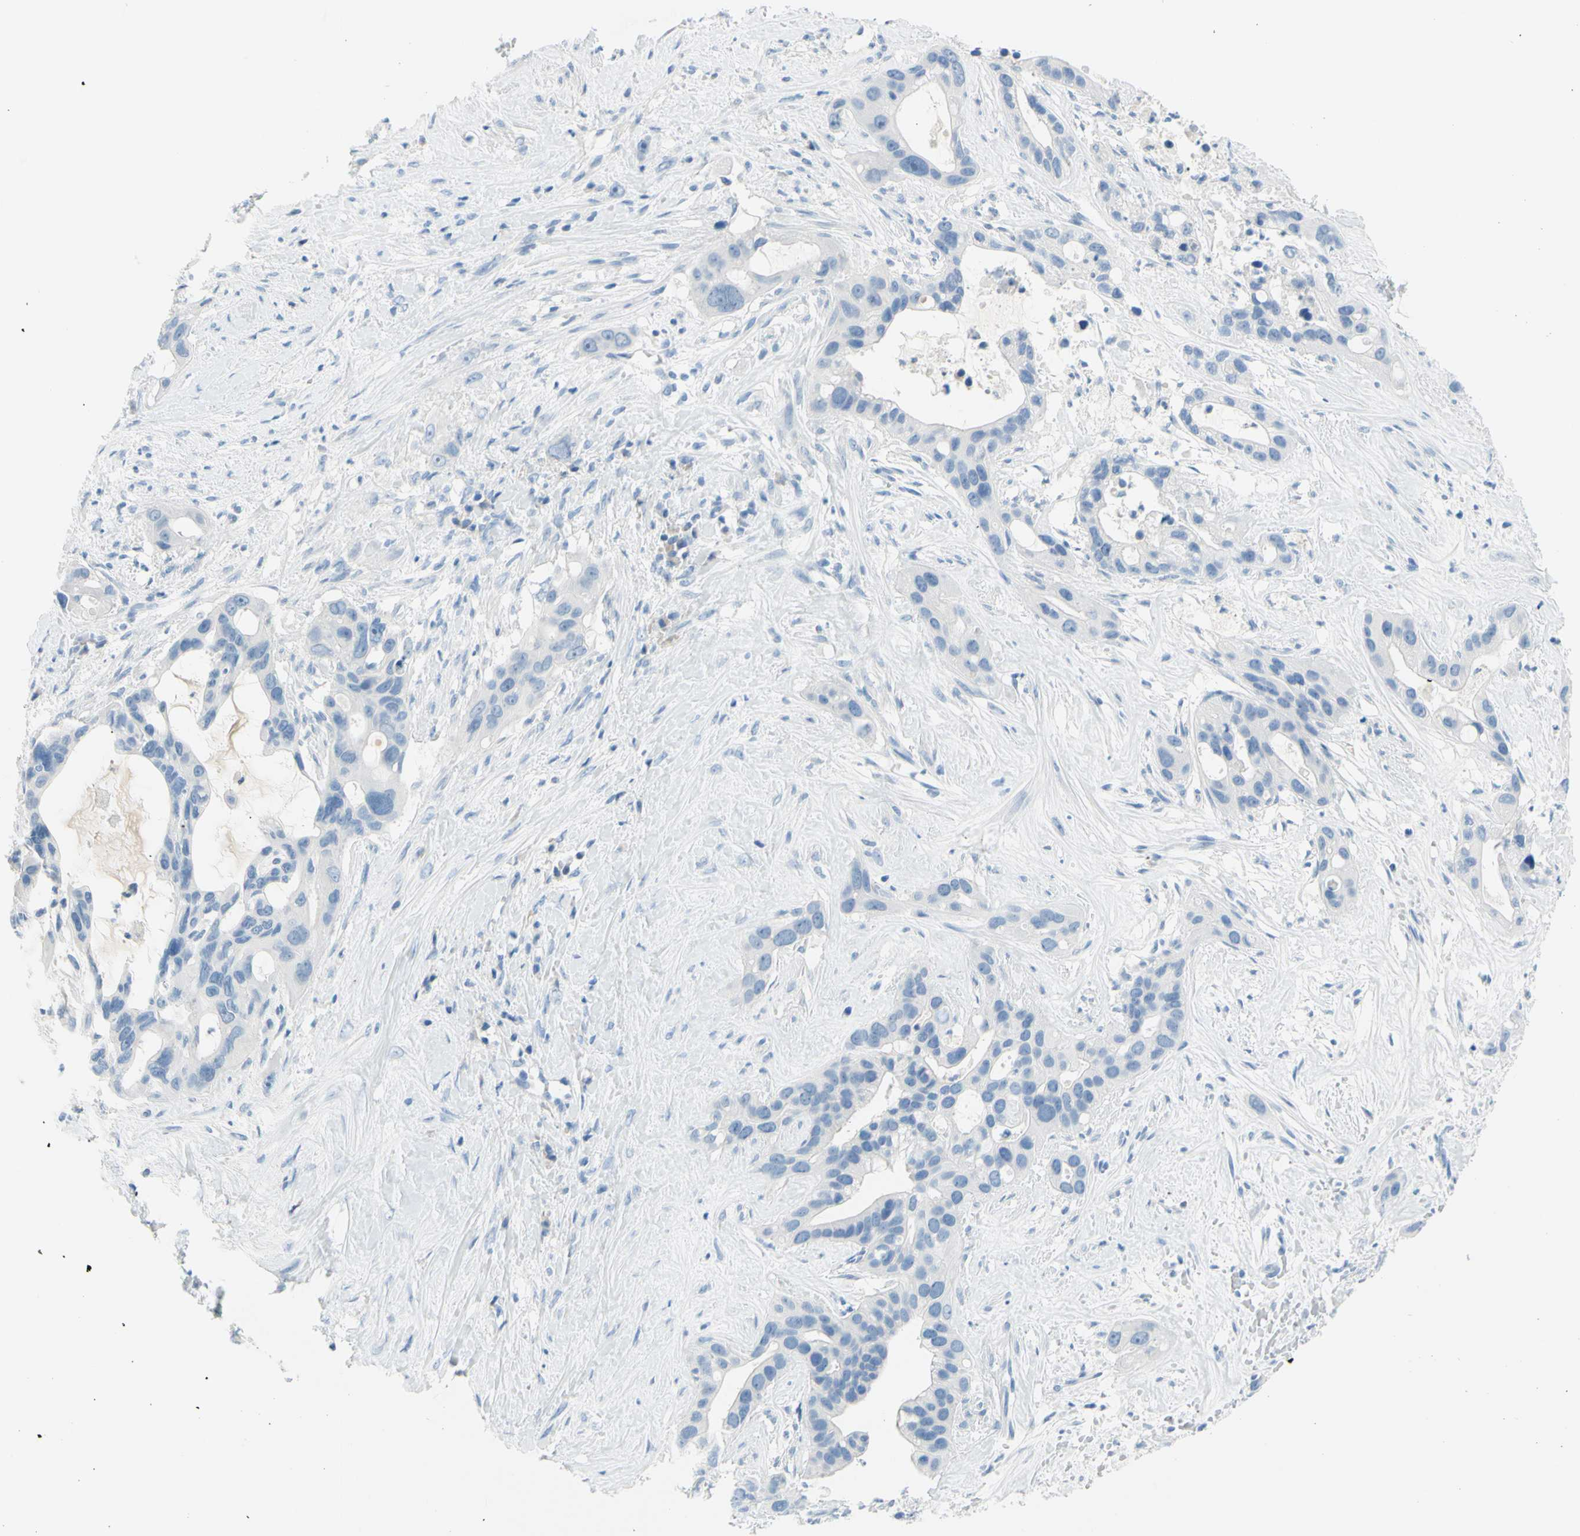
{"staining": {"intensity": "negative", "quantity": "none", "location": "none"}, "tissue": "liver cancer", "cell_type": "Tumor cells", "image_type": "cancer", "snomed": [{"axis": "morphology", "description": "Cholangiocarcinoma"}, {"axis": "topography", "description": "Liver"}], "caption": "Tumor cells show no significant protein staining in liver cancer (cholangiocarcinoma).", "gene": "DCT", "patient": {"sex": "female", "age": 65}}